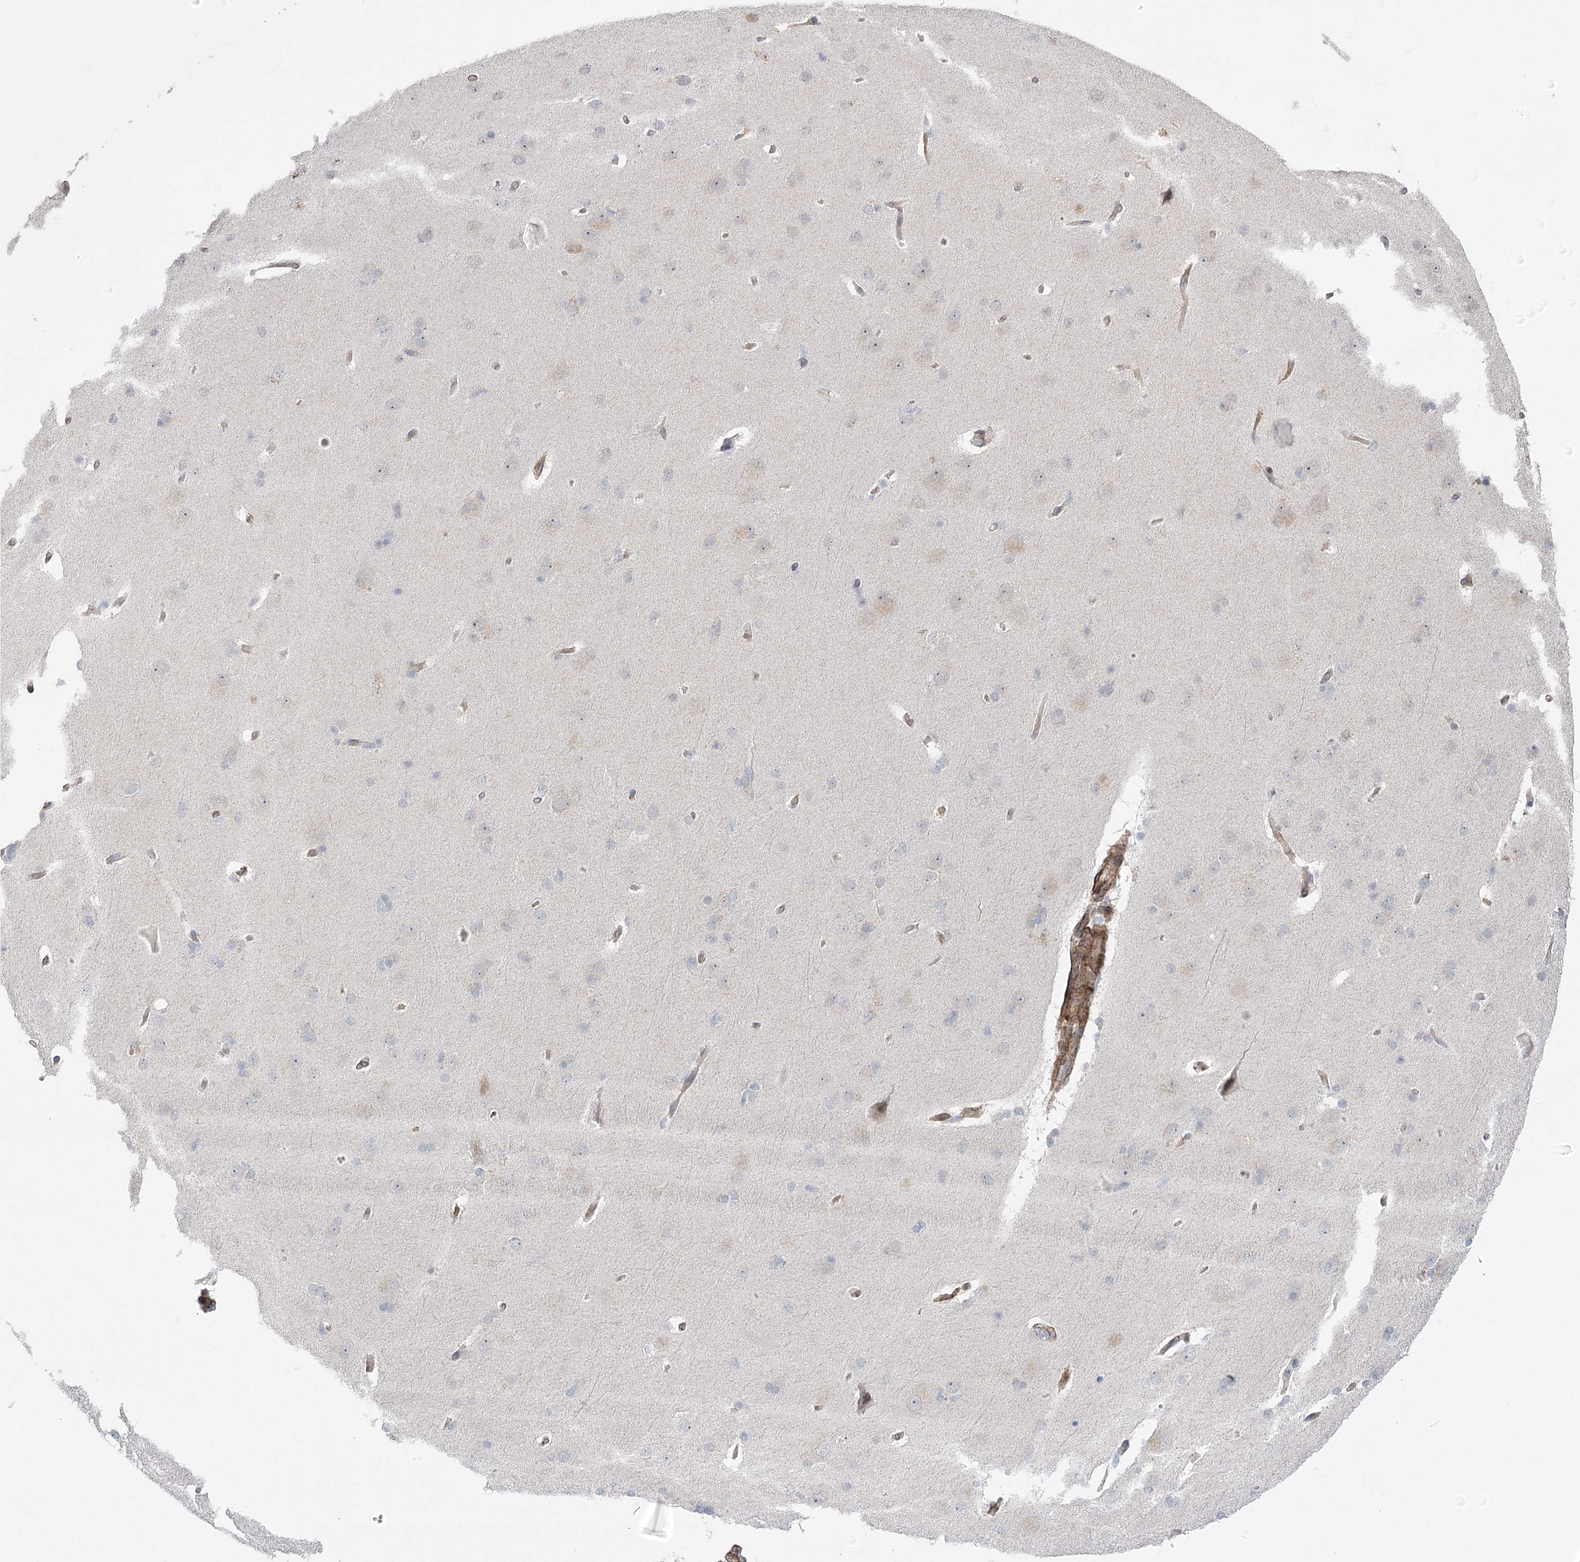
{"staining": {"intensity": "moderate", "quantity": ">75%", "location": "cytoplasmic/membranous"}, "tissue": "cerebral cortex", "cell_type": "Endothelial cells", "image_type": "normal", "snomed": [{"axis": "morphology", "description": "Normal tissue, NOS"}, {"axis": "topography", "description": "Cerebral cortex"}], "caption": "A brown stain highlights moderate cytoplasmic/membranous expression of a protein in endothelial cells of unremarkable human cerebral cortex. The staining is performed using DAB brown chromogen to label protein expression. The nuclei are counter-stained blue using hematoxylin.", "gene": "AMTN", "patient": {"sex": "male", "age": 62}}